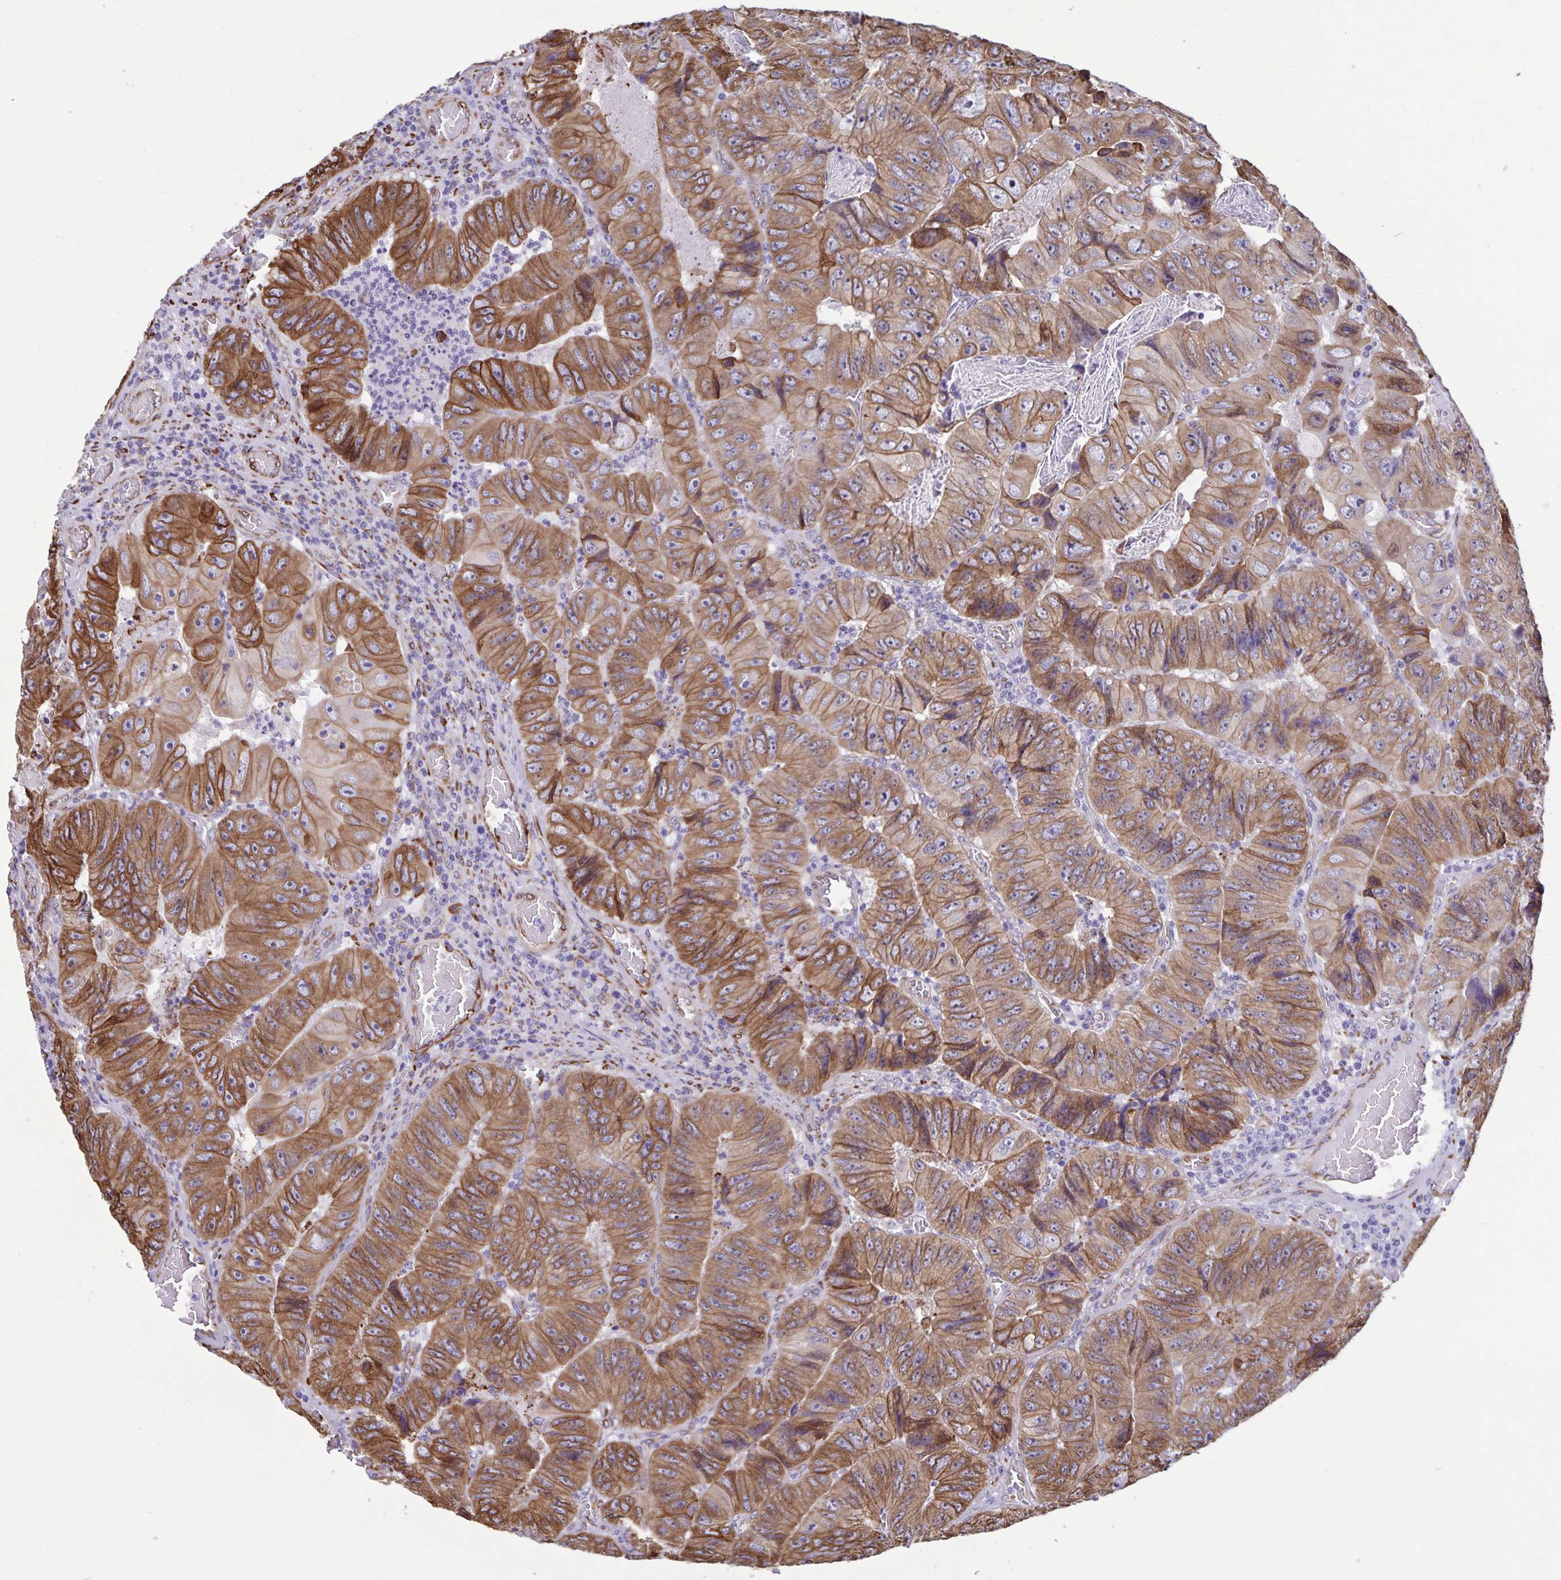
{"staining": {"intensity": "strong", "quantity": ">75%", "location": "cytoplasmic/membranous"}, "tissue": "colorectal cancer", "cell_type": "Tumor cells", "image_type": "cancer", "snomed": [{"axis": "morphology", "description": "Adenocarcinoma, NOS"}, {"axis": "topography", "description": "Colon"}], "caption": "Immunohistochemical staining of human colorectal cancer demonstrates high levels of strong cytoplasmic/membranous positivity in approximately >75% of tumor cells. The staining was performed using DAB, with brown indicating positive protein expression. Nuclei are stained blue with hematoxylin.", "gene": "RCN1", "patient": {"sex": "female", "age": 84}}